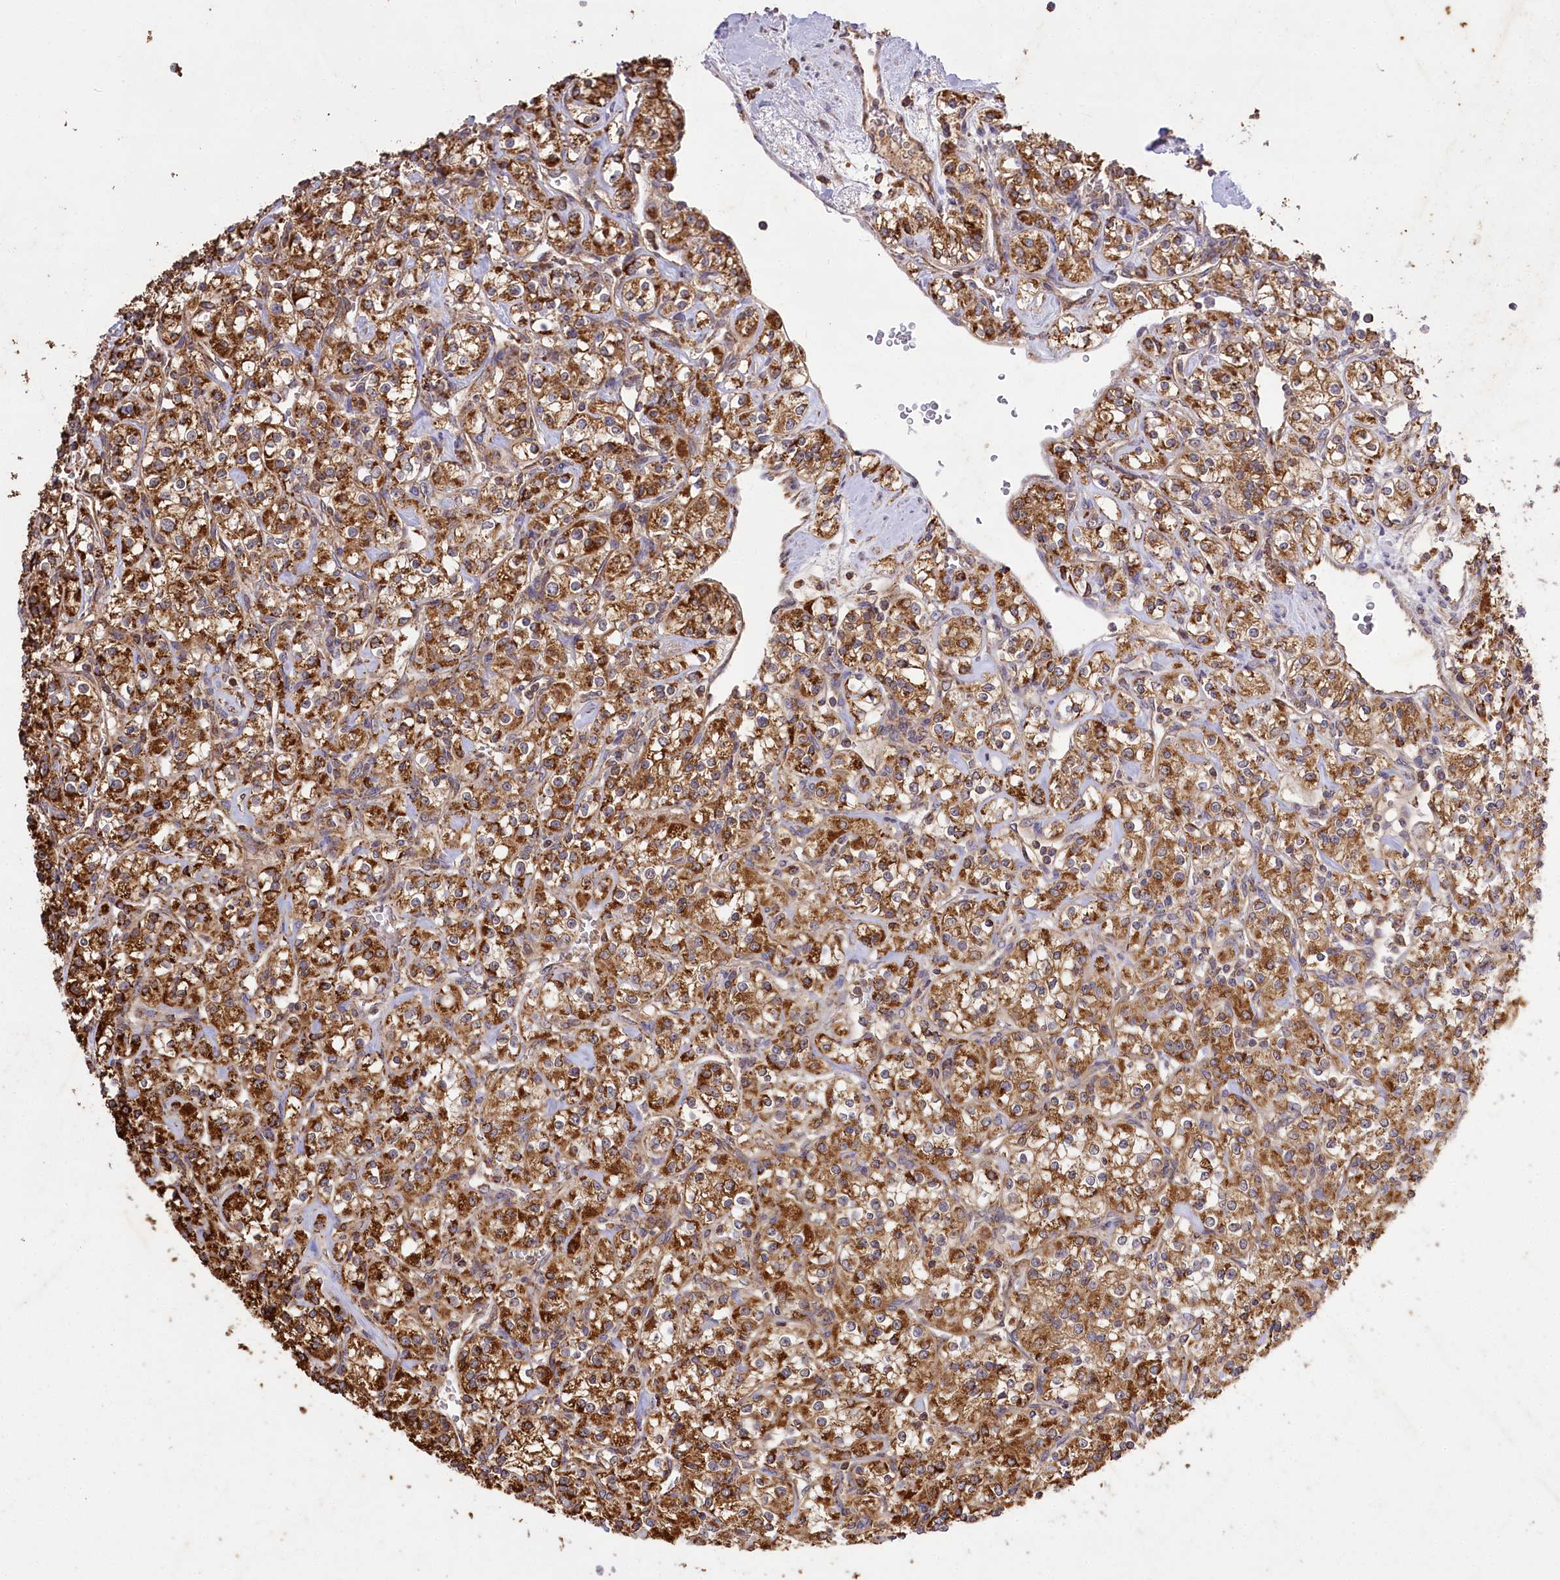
{"staining": {"intensity": "strong", "quantity": ">75%", "location": "cytoplasmic/membranous"}, "tissue": "renal cancer", "cell_type": "Tumor cells", "image_type": "cancer", "snomed": [{"axis": "morphology", "description": "Adenocarcinoma, NOS"}, {"axis": "topography", "description": "Kidney"}], "caption": "Renal cancer (adenocarcinoma) tissue reveals strong cytoplasmic/membranous staining in approximately >75% of tumor cells", "gene": "CARD19", "patient": {"sex": "male", "age": 77}}